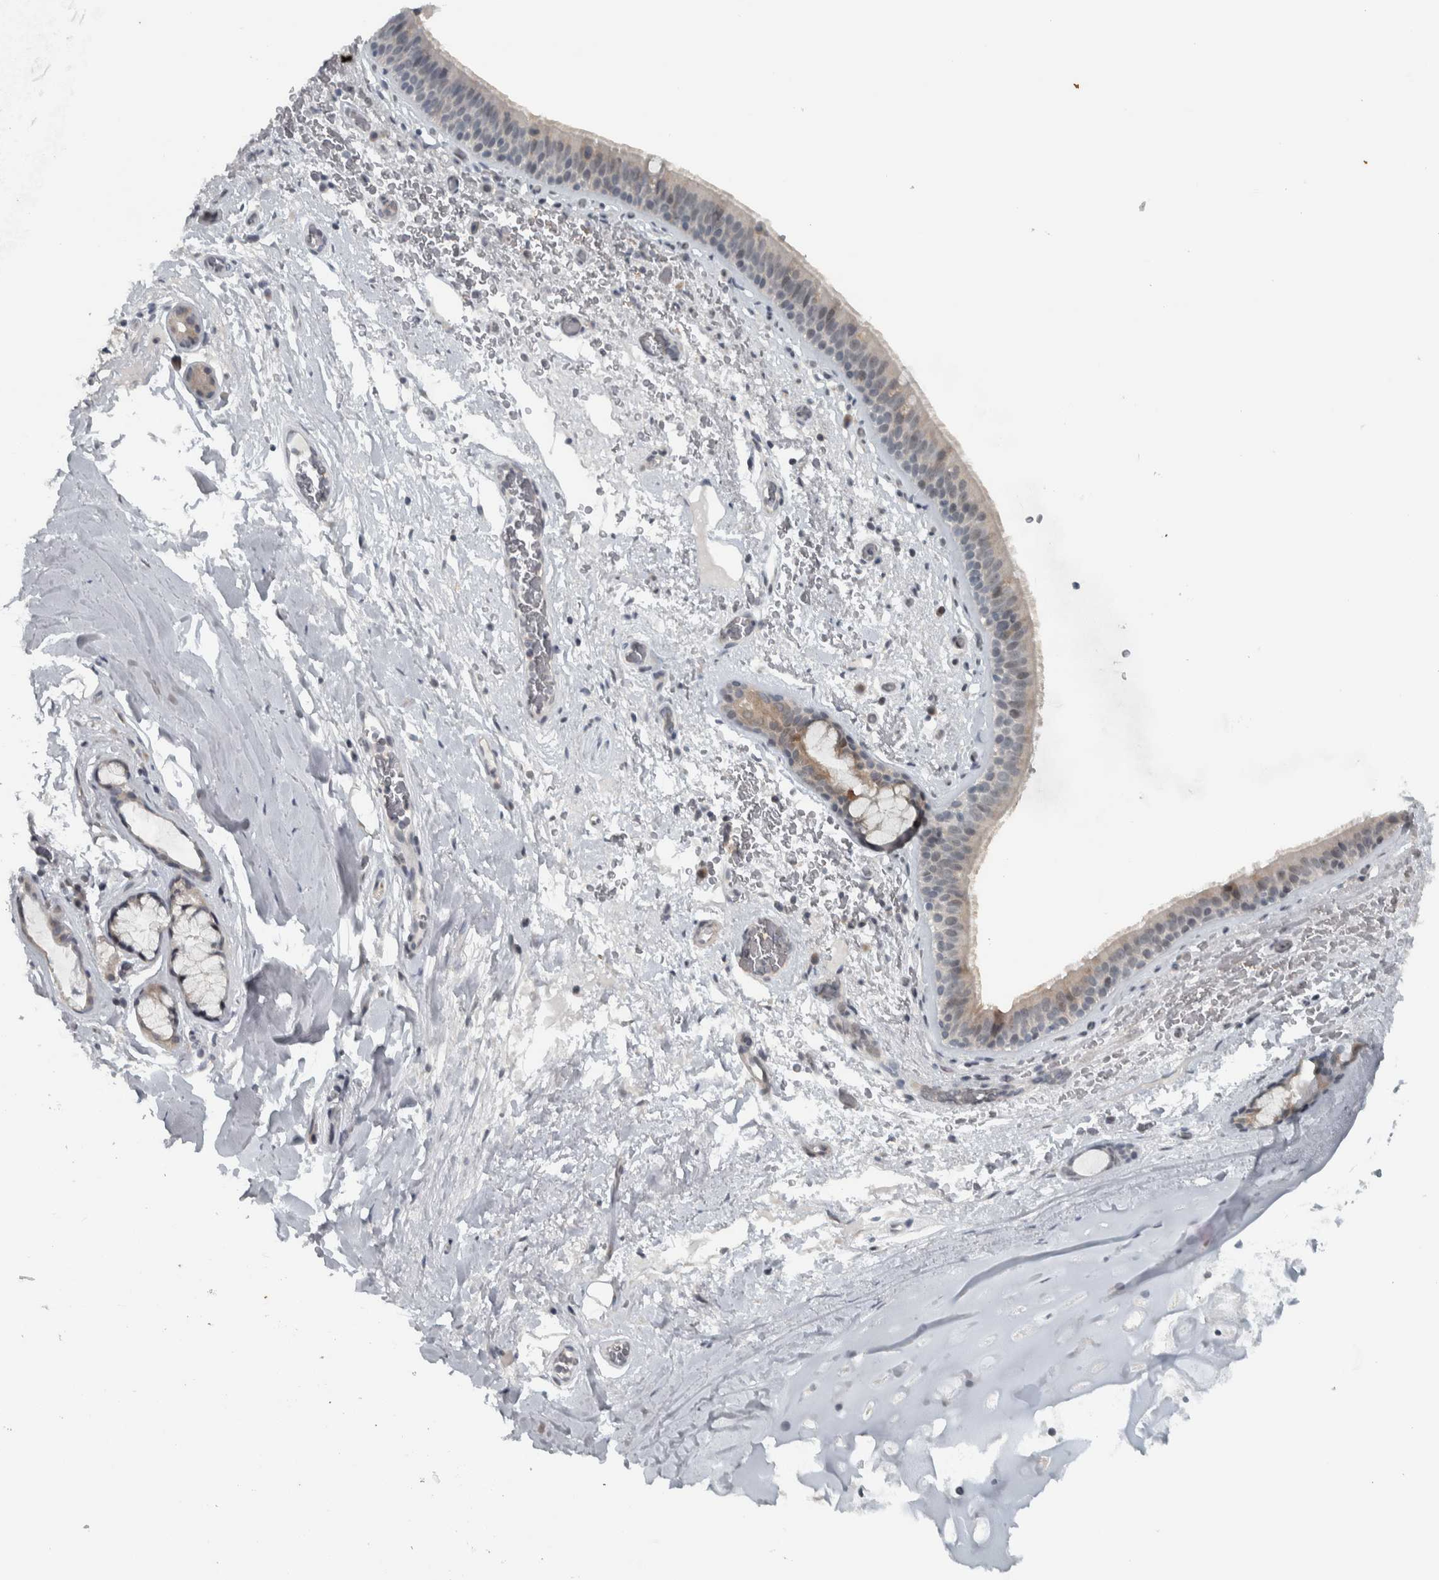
{"staining": {"intensity": "weak", "quantity": ">75%", "location": "cytoplasmic/membranous"}, "tissue": "bronchus", "cell_type": "Respiratory epithelial cells", "image_type": "normal", "snomed": [{"axis": "morphology", "description": "Normal tissue, NOS"}, {"axis": "topography", "description": "Cartilage tissue"}], "caption": "Brown immunohistochemical staining in benign human bronchus shows weak cytoplasmic/membranous positivity in approximately >75% of respiratory epithelial cells. (IHC, brightfield microscopy, high magnification).", "gene": "NAPG", "patient": {"sex": "female", "age": 63}}